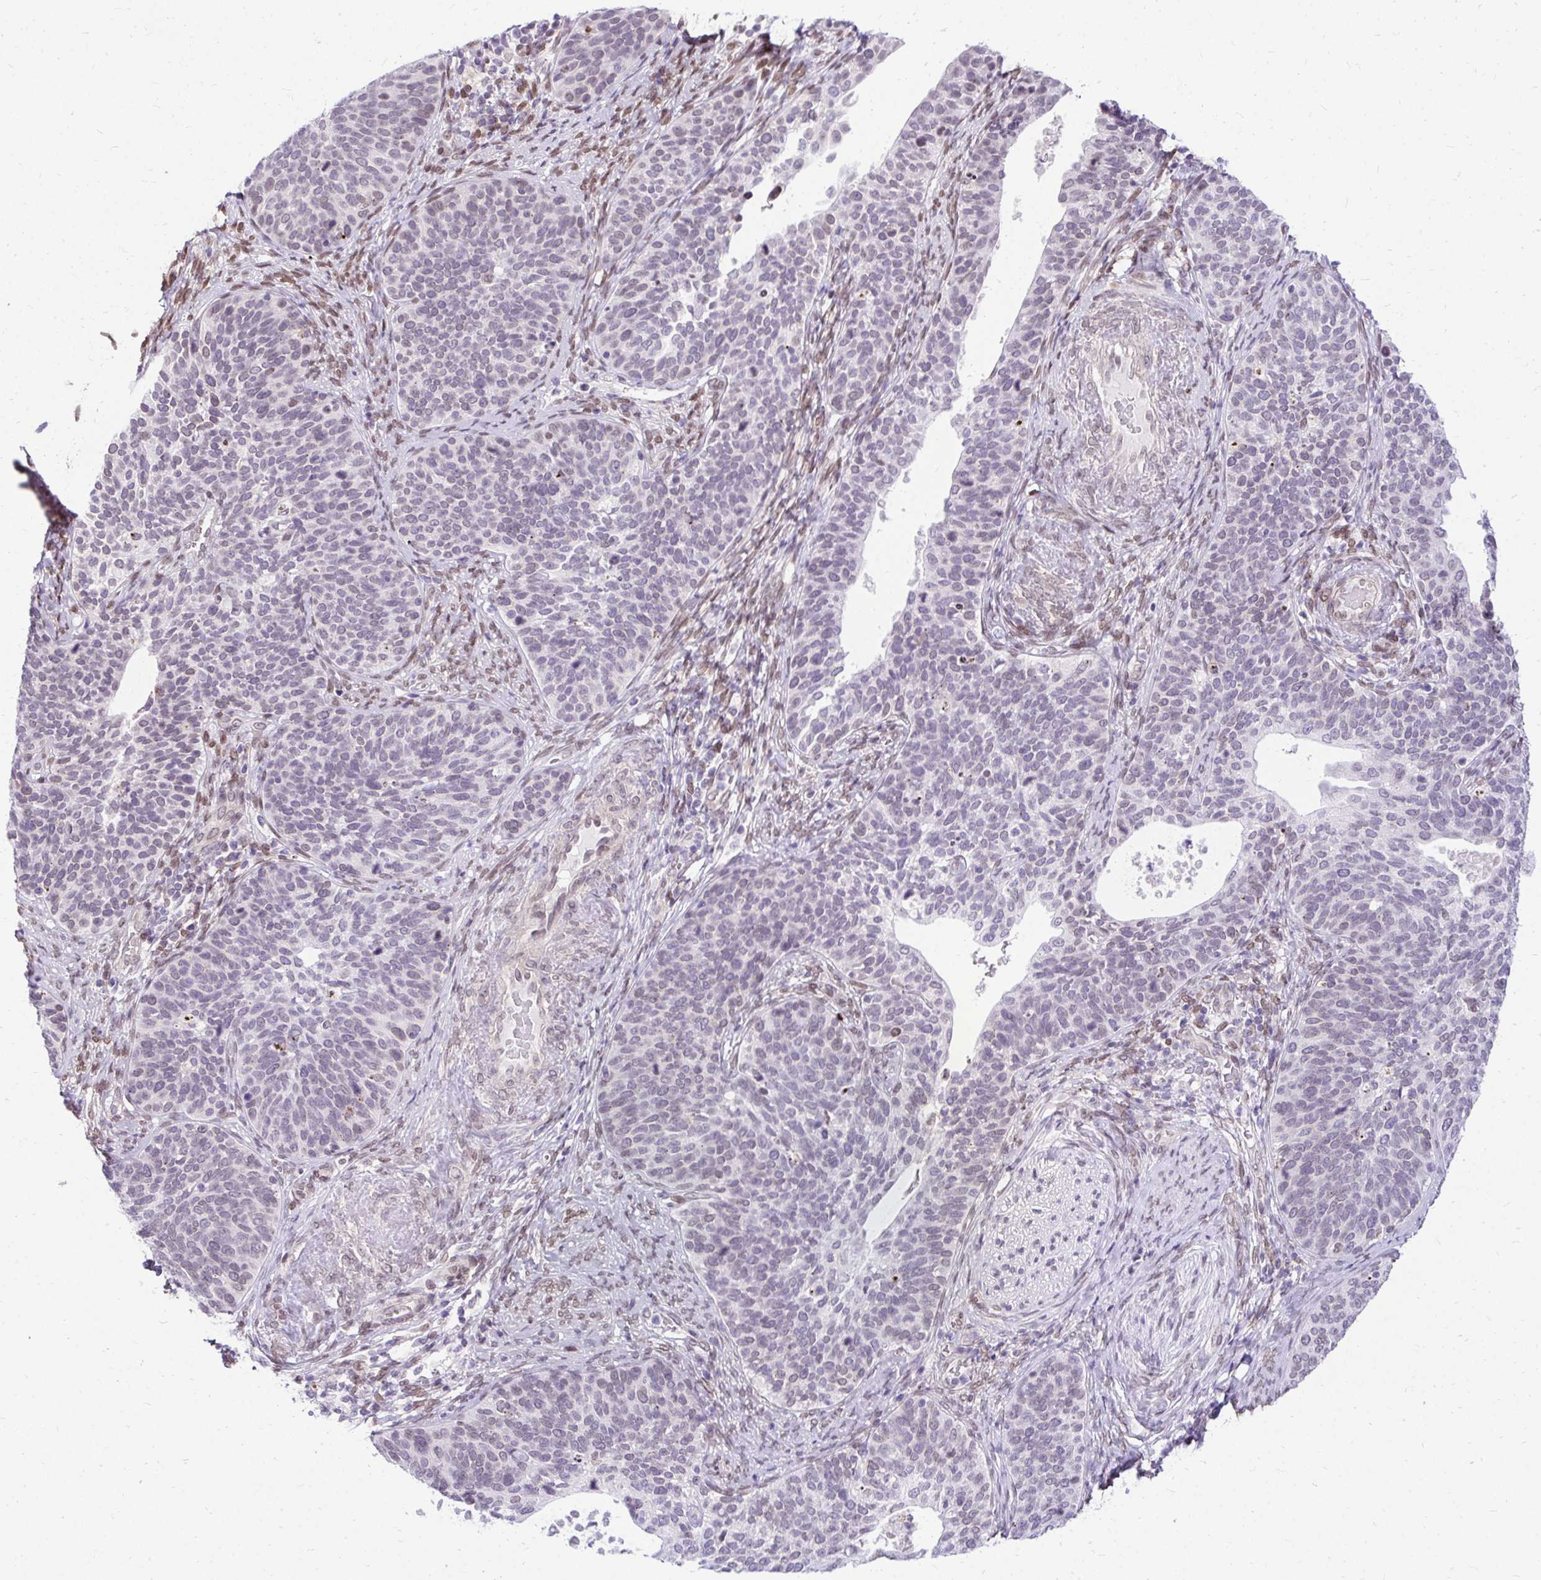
{"staining": {"intensity": "negative", "quantity": "none", "location": "none"}, "tissue": "cervical cancer", "cell_type": "Tumor cells", "image_type": "cancer", "snomed": [{"axis": "morphology", "description": "Squamous cell carcinoma, NOS"}, {"axis": "topography", "description": "Cervix"}], "caption": "A micrograph of human cervical squamous cell carcinoma is negative for staining in tumor cells.", "gene": "BANF1", "patient": {"sex": "female", "age": 69}}